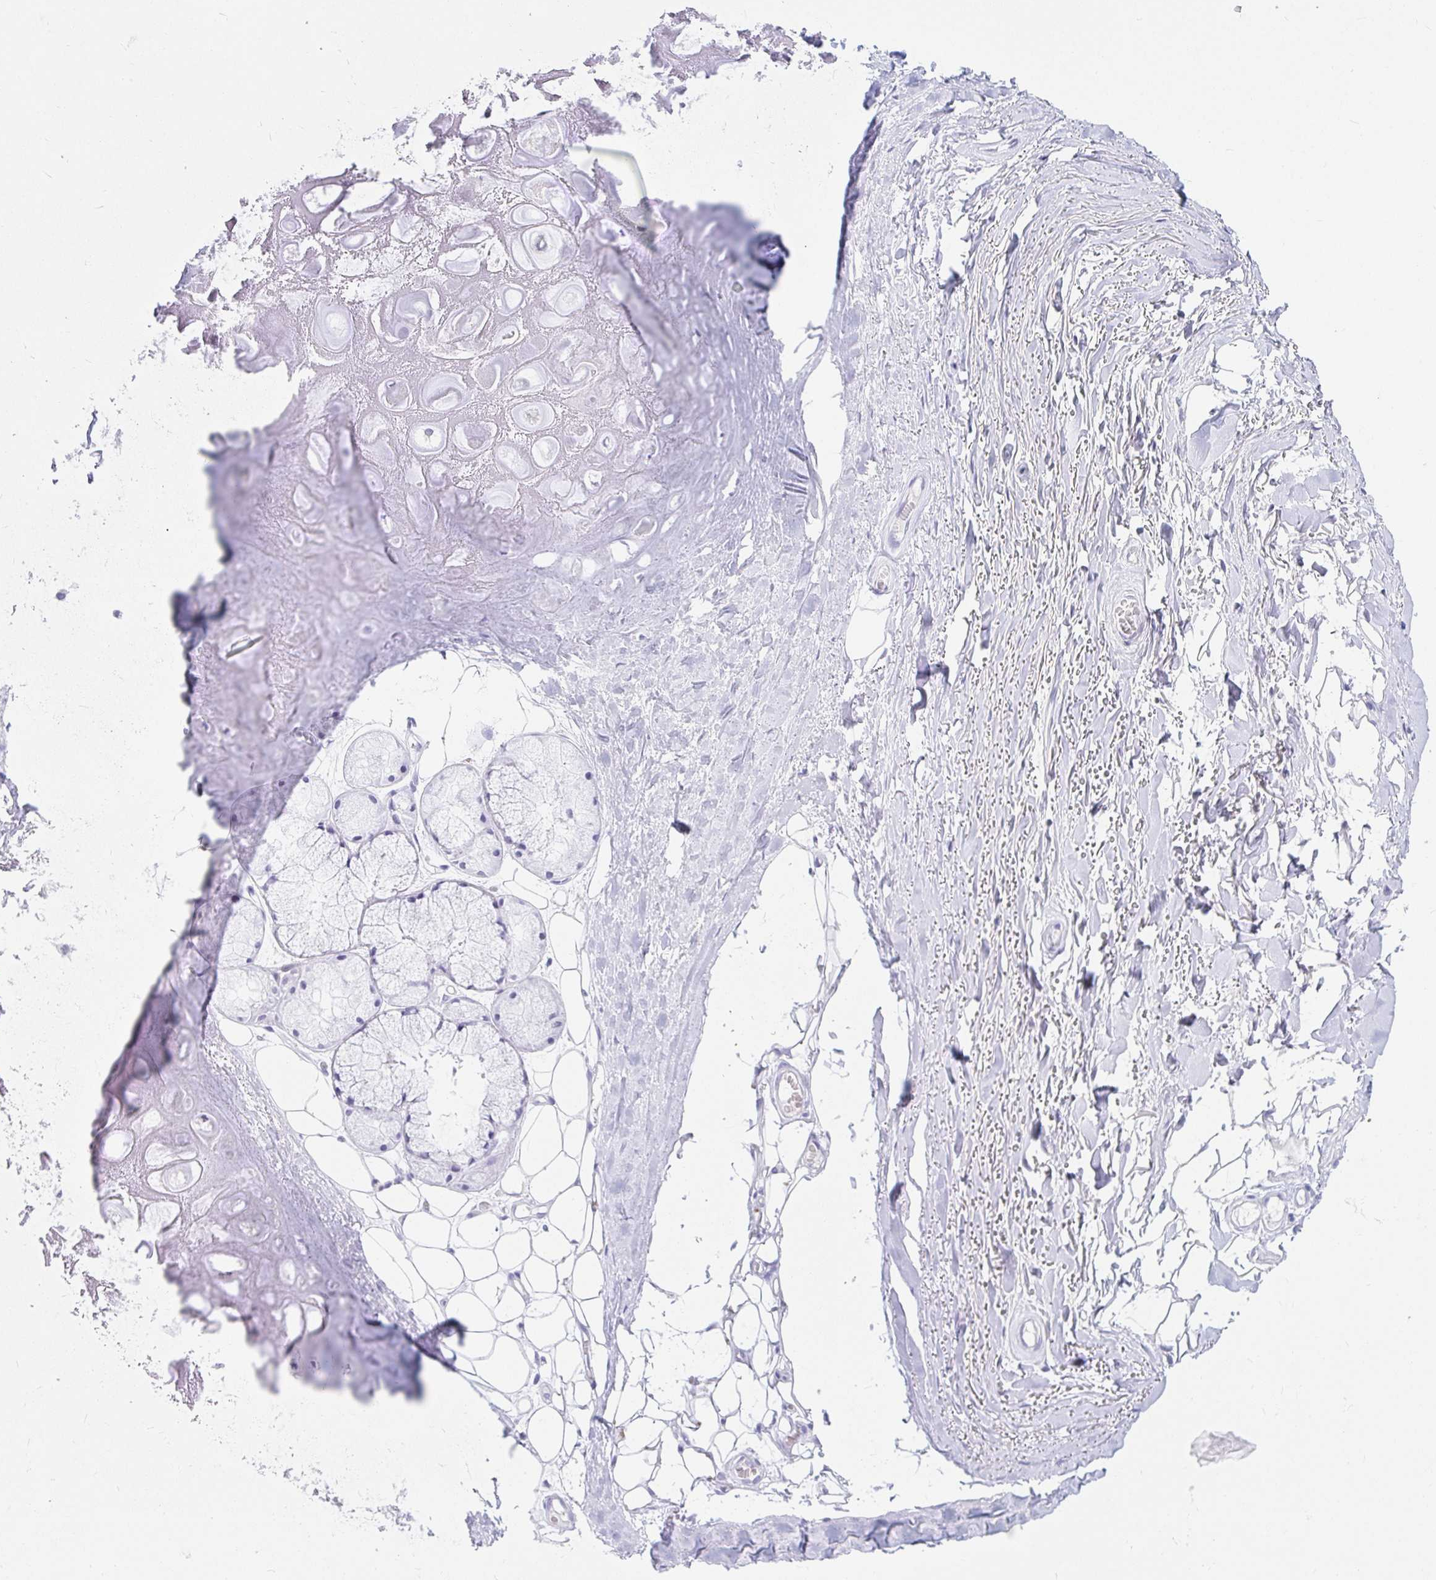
{"staining": {"intensity": "negative", "quantity": "none", "location": "none"}, "tissue": "adipose tissue", "cell_type": "Adipocytes", "image_type": "normal", "snomed": [{"axis": "morphology", "description": "Normal tissue, NOS"}, {"axis": "topography", "description": "Lymph node"}, {"axis": "topography", "description": "Cartilage tissue"}, {"axis": "topography", "description": "Nasopharynx"}], "caption": "Immunohistochemistry photomicrograph of unremarkable adipose tissue: adipose tissue stained with DAB (3,3'-diaminobenzidine) reveals no significant protein staining in adipocytes. (DAB immunohistochemistry visualized using brightfield microscopy, high magnification).", "gene": "OR6T1", "patient": {"sex": "male", "age": 63}}